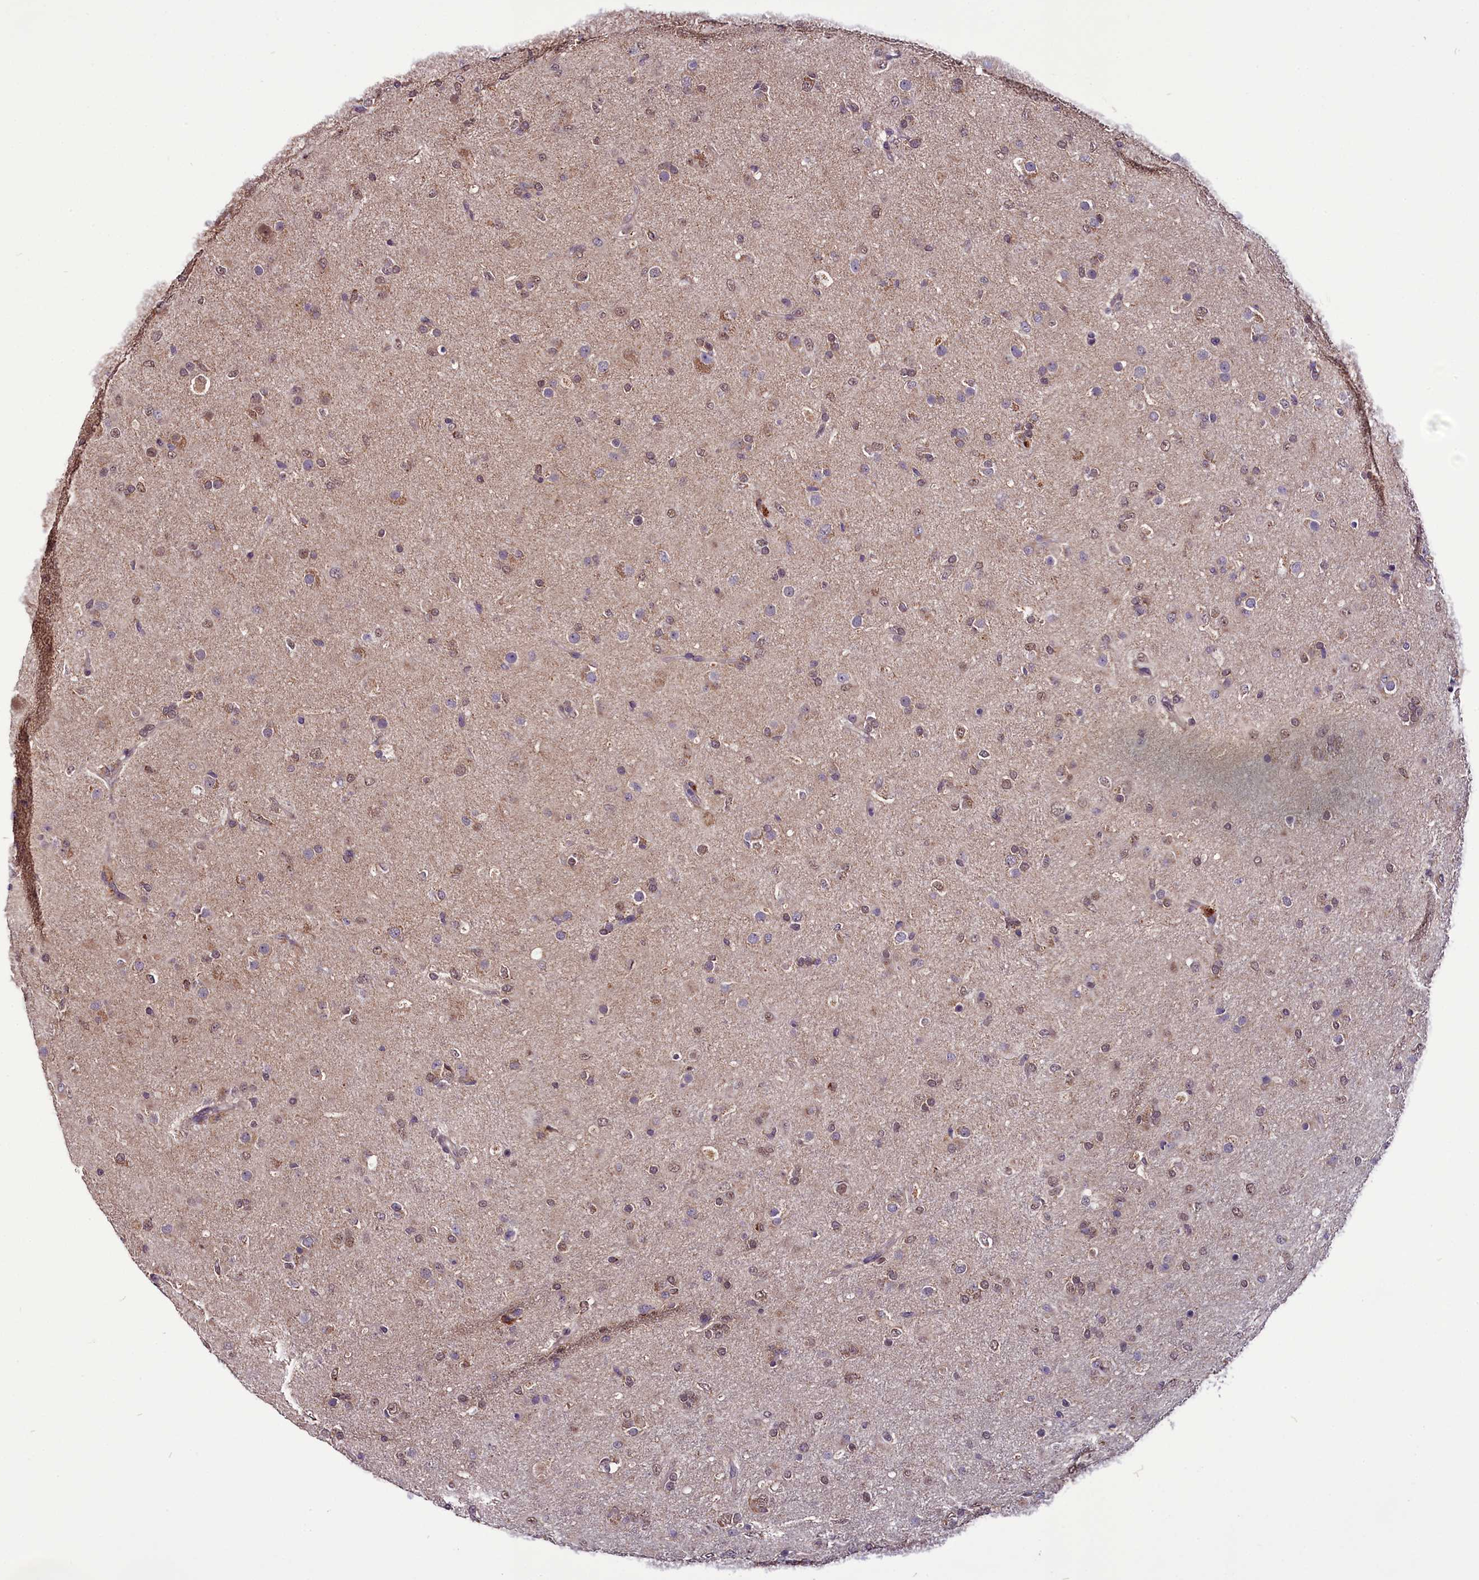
{"staining": {"intensity": "moderate", "quantity": "25%-75%", "location": "nuclear"}, "tissue": "glioma", "cell_type": "Tumor cells", "image_type": "cancer", "snomed": [{"axis": "morphology", "description": "Glioma, malignant, Low grade"}, {"axis": "topography", "description": "Brain"}], "caption": "Brown immunohistochemical staining in glioma demonstrates moderate nuclear positivity in approximately 25%-75% of tumor cells.", "gene": "RPUSD2", "patient": {"sex": "male", "age": 65}}